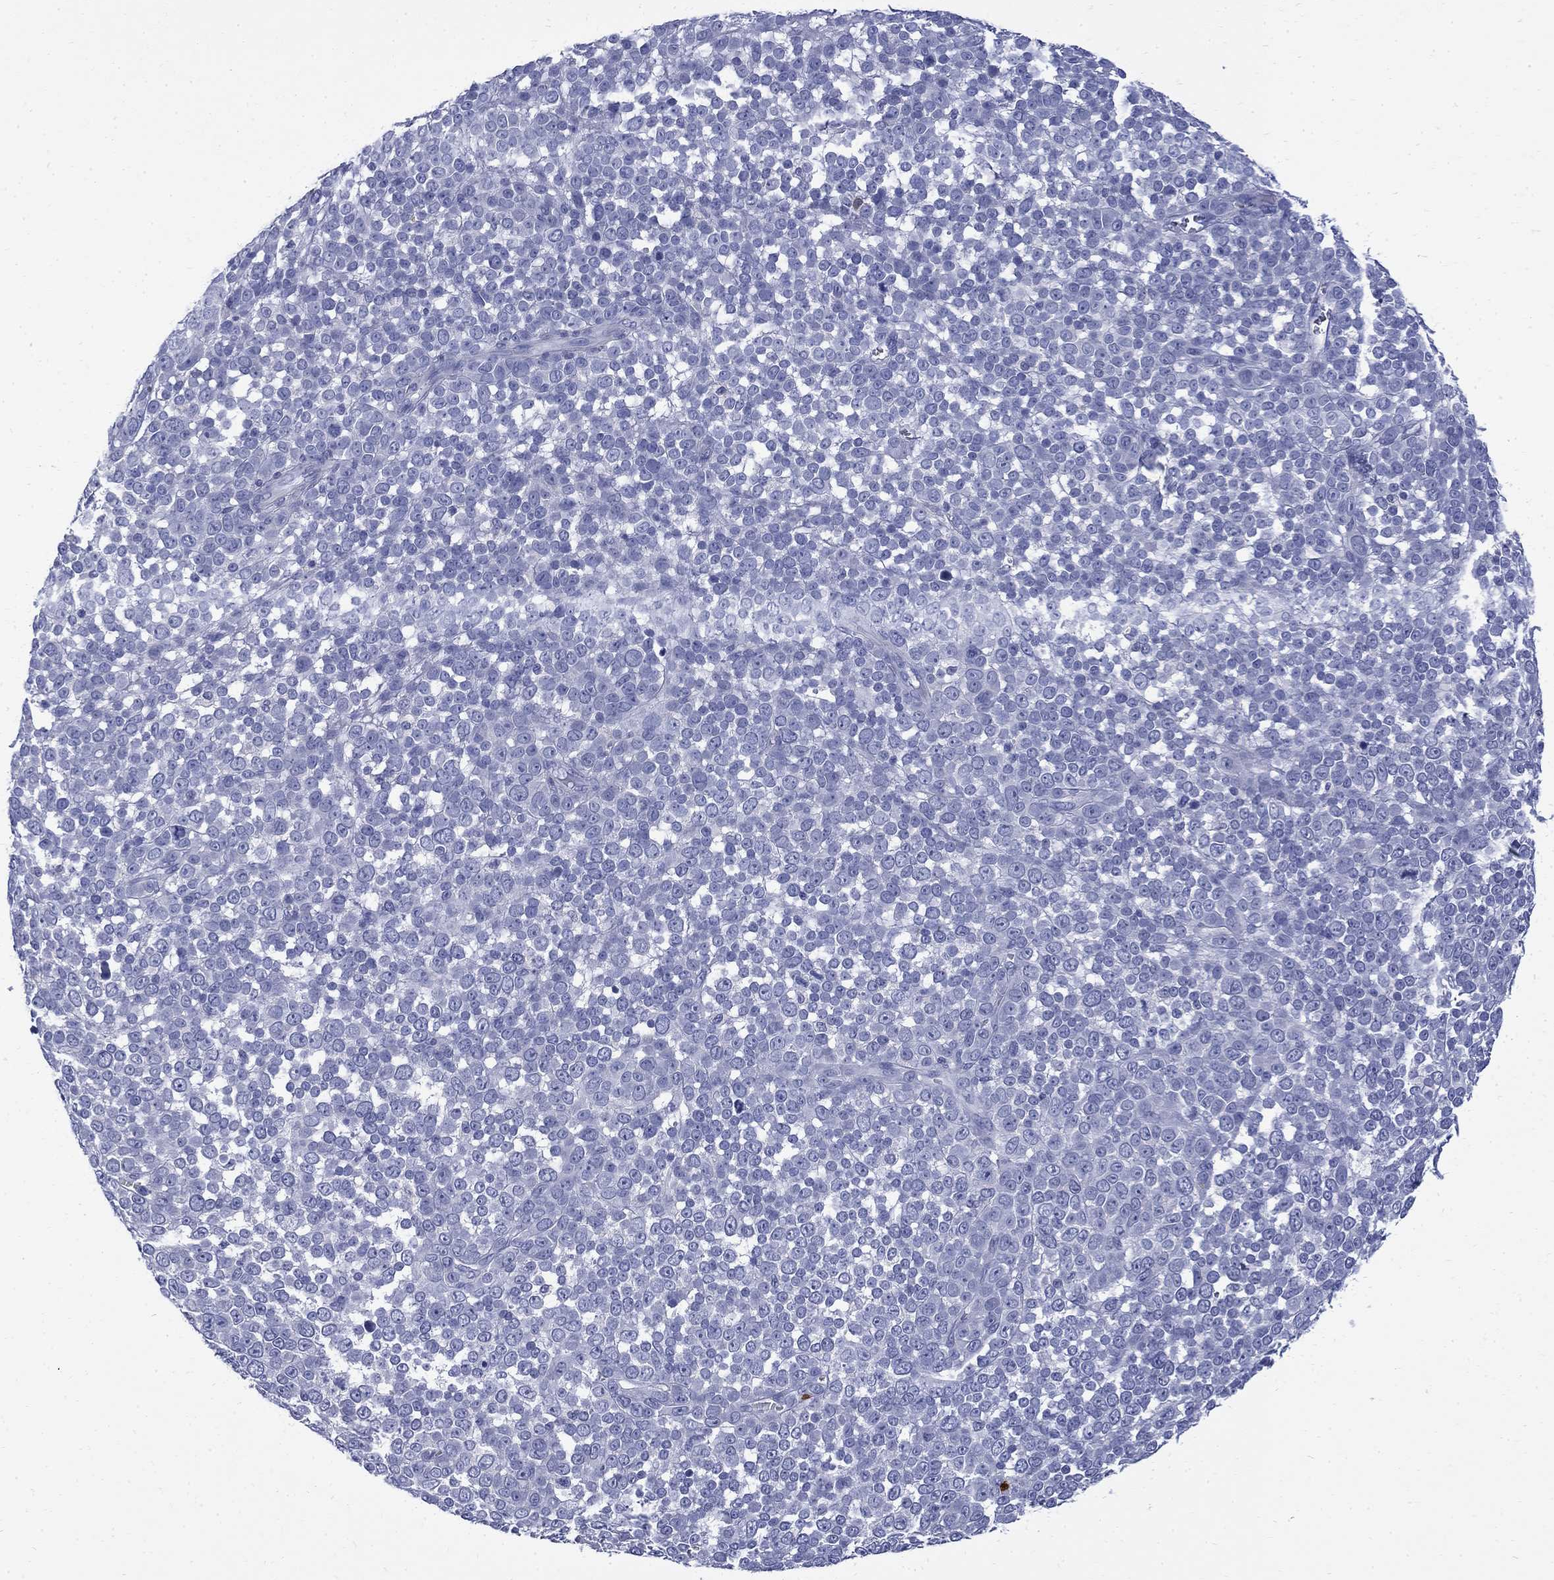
{"staining": {"intensity": "negative", "quantity": "none", "location": "none"}, "tissue": "melanoma", "cell_type": "Tumor cells", "image_type": "cancer", "snomed": [{"axis": "morphology", "description": "Malignant melanoma, NOS"}, {"axis": "topography", "description": "Skin"}], "caption": "IHC of human melanoma displays no expression in tumor cells.", "gene": "SERPINB2", "patient": {"sex": "female", "age": 95}}